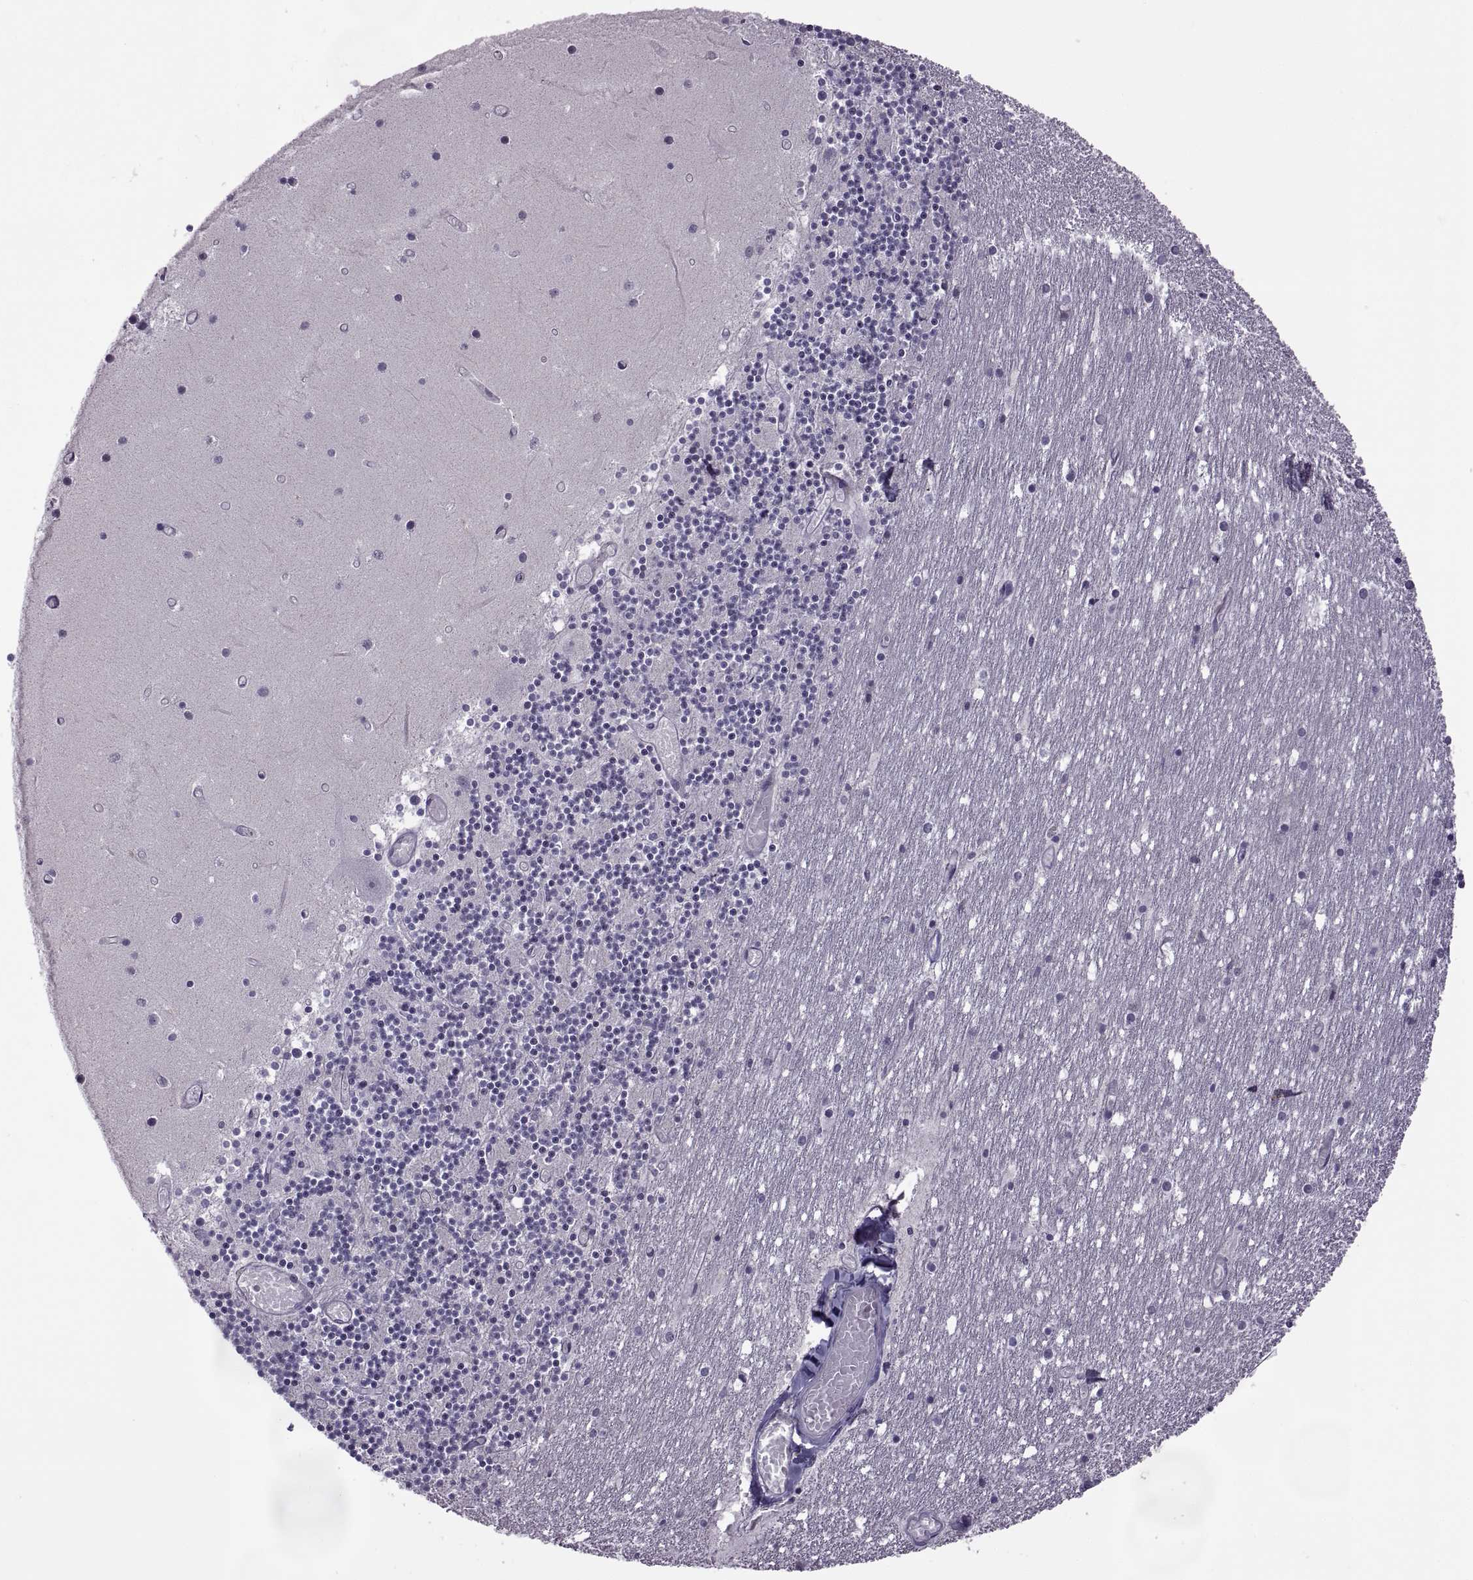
{"staining": {"intensity": "negative", "quantity": "none", "location": "none"}, "tissue": "cerebellum", "cell_type": "Cells in granular layer", "image_type": "normal", "snomed": [{"axis": "morphology", "description": "Normal tissue, NOS"}, {"axis": "topography", "description": "Cerebellum"}], "caption": "Immunohistochemistry (IHC) of benign human cerebellum displays no expression in cells in granular layer.", "gene": "RSPH6A", "patient": {"sex": "female", "age": 28}}